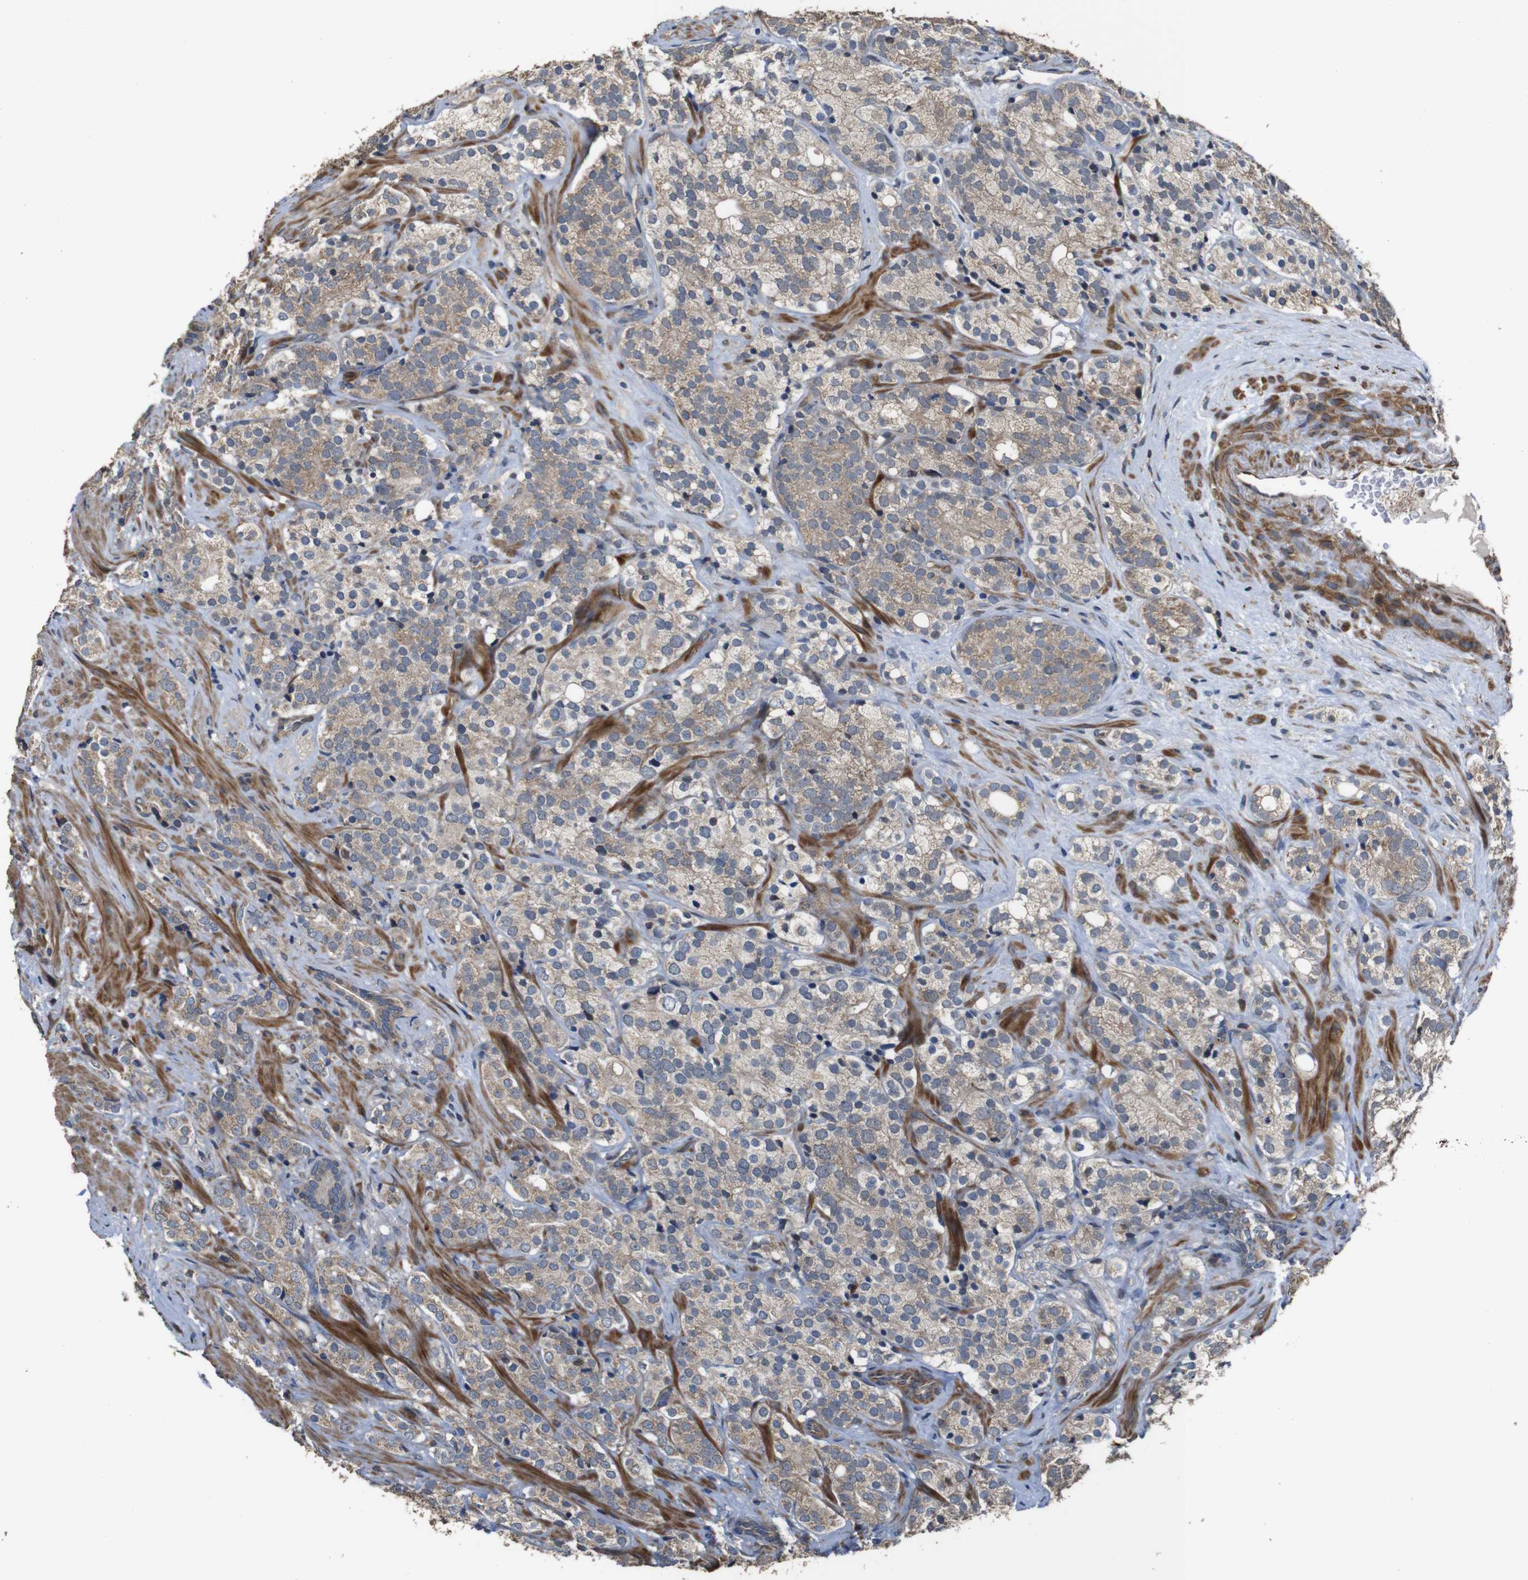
{"staining": {"intensity": "weak", "quantity": ">75%", "location": "cytoplasmic/membranous"}, "tissue": "prostate cancer", "cell_type": "Tumor cells", "image_type": "cancer", "snomed": [{"axis": "morphology", "description": "Adenocarcinoma, High grade"}, {"axis": "topography", "description": "Prostate"}], "caption": "DAB (3,3'-diaminobenzidine) immunohistochemical staining of human prostate cancer (high-grade adenocarcinoma) shows weak cytoplasmic/membranous protein expression in about >75% of tumor cells.", "gene": "SNN", "patient": {"sex": "male", "age": 71}}